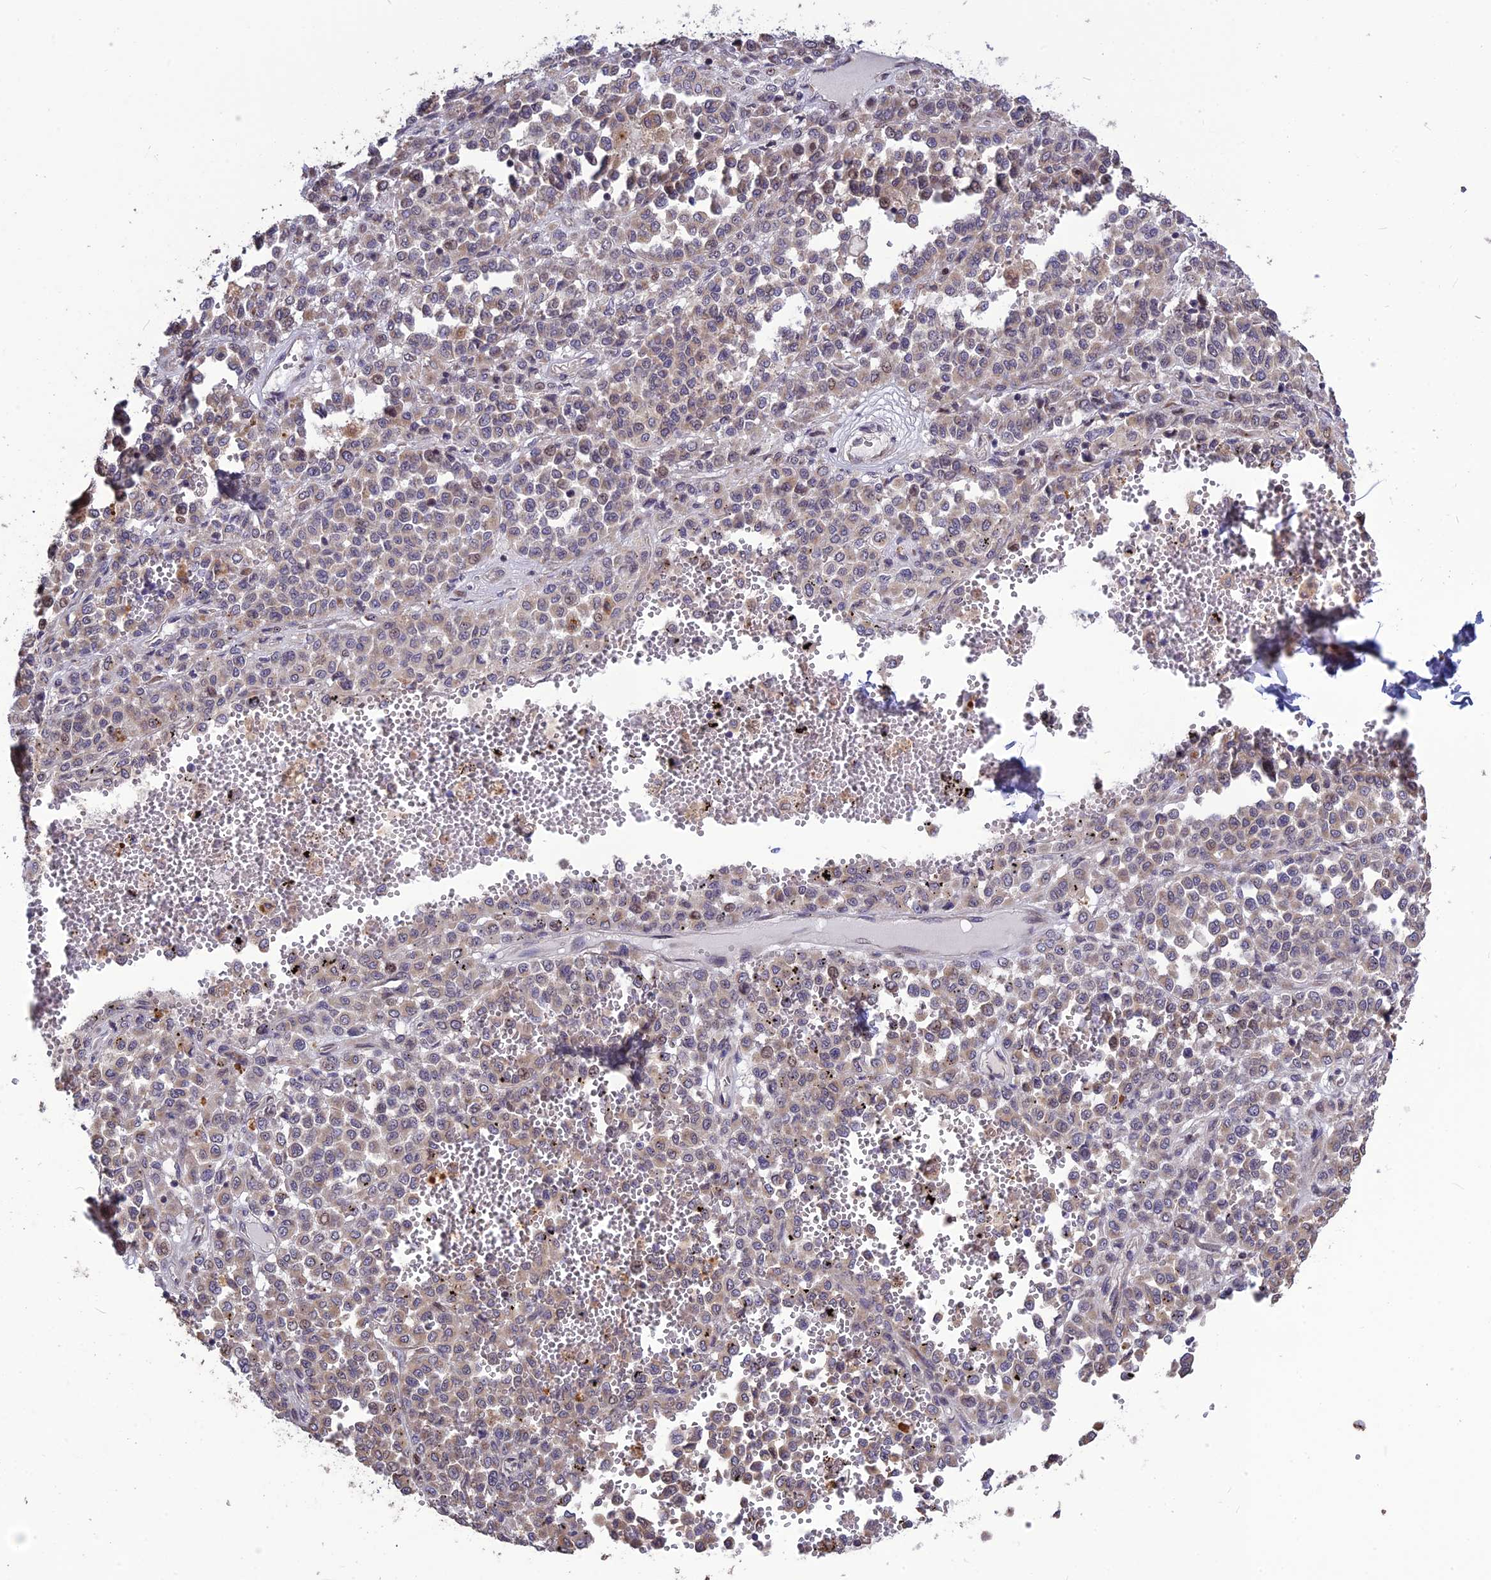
{"staining": {"intensity": "weak", "quantity": "<25%", "location": "cytoplasmic/membranous"}, "tissue": "melanoma", "cell_type": "Tumor cells", "image_type": "cancer", "snomed": [{"axis": "morphology", "description": "Malignant melanoma, Metastatic site"}, {"axis": "topography", "description": "Pancreas"}], "caption": "Micrograph shows no protein staining in tumor cells of malignant melanoma (metastatic site) tissue.", "gene": "SPG21", "patient": {"sex": "female", "age": 30}}